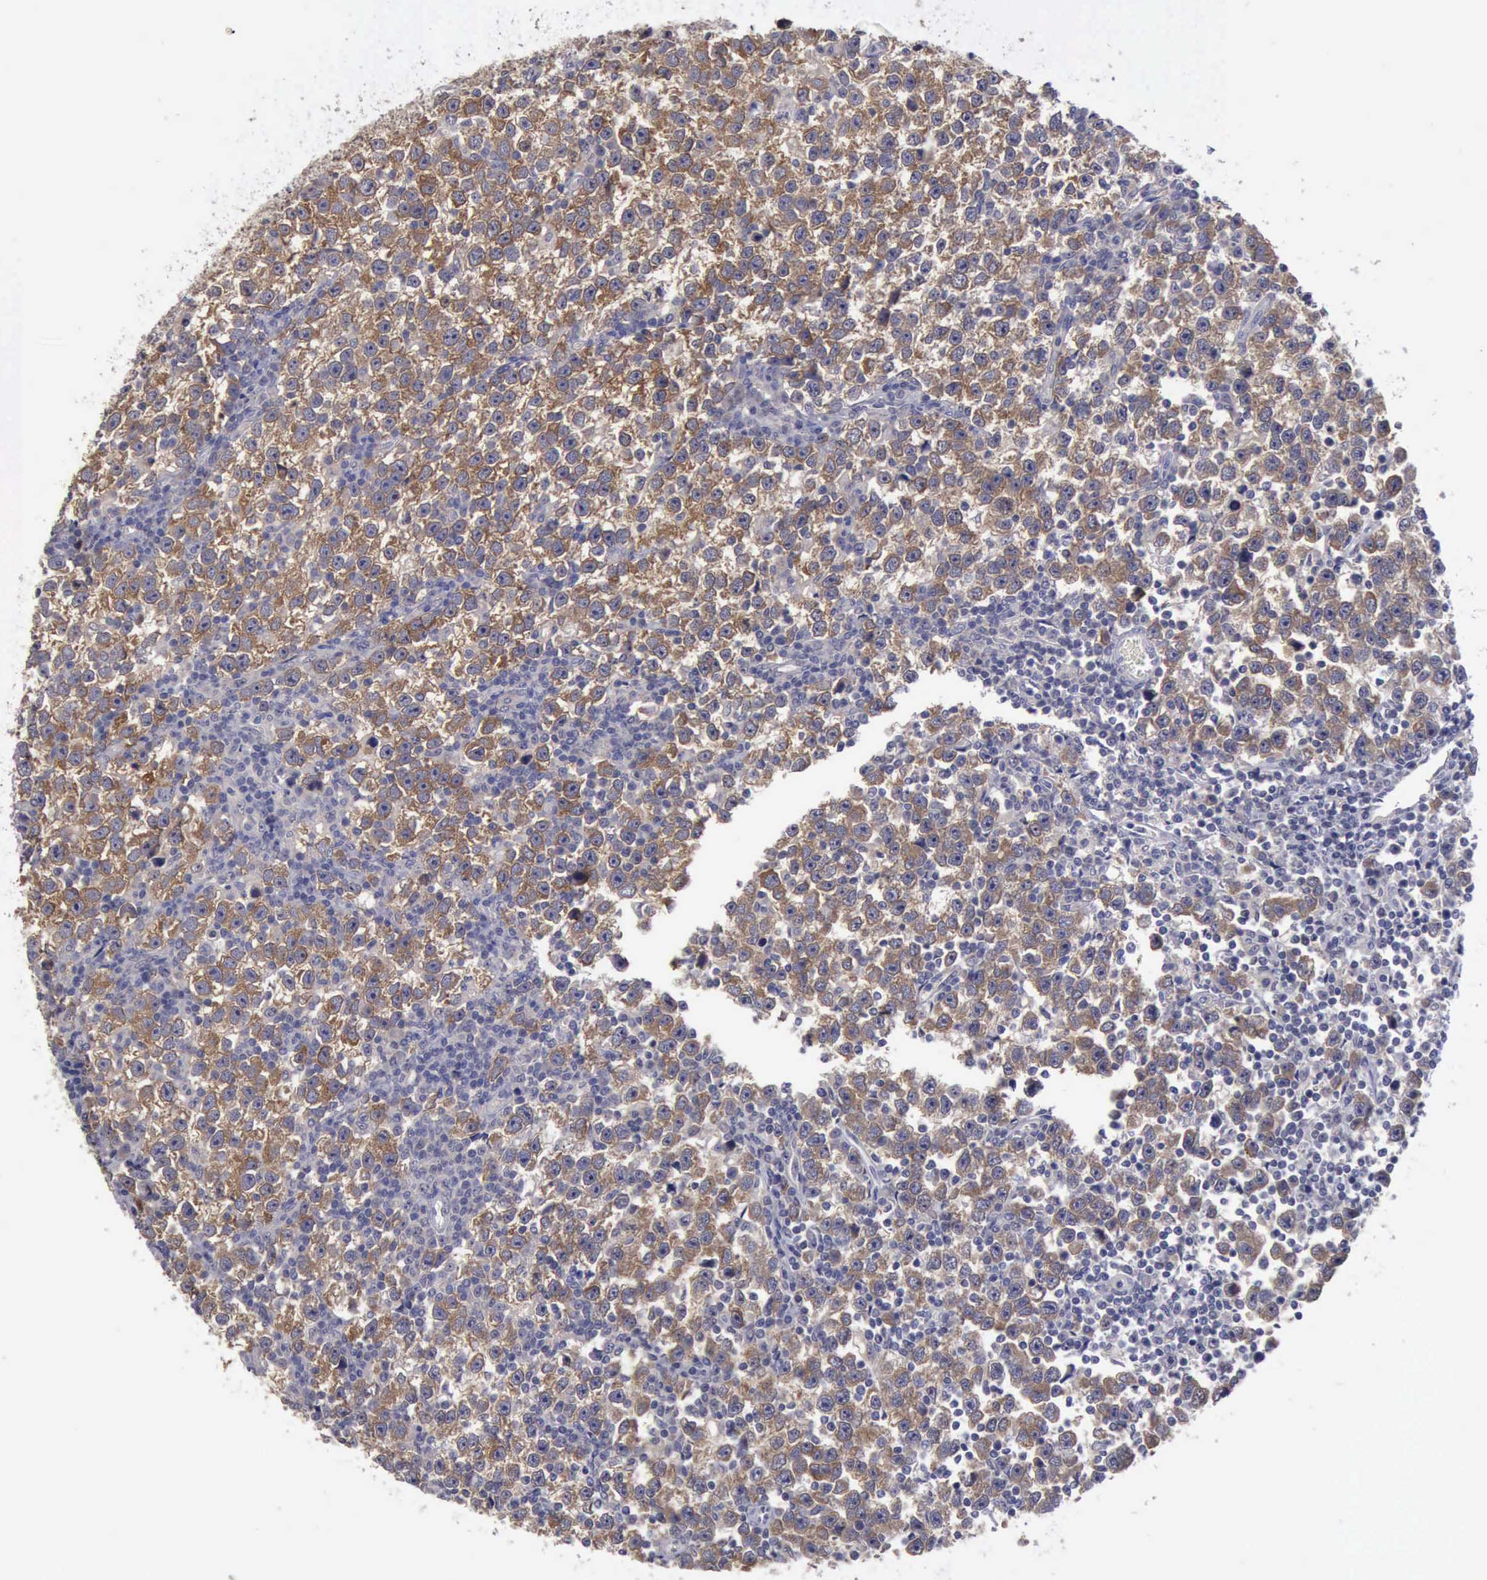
{"staining": {"intensity": "moderate", "quantity": "25%-75%", "location": "cytoplasmic/membranous"}, "tissue": "testis cancer", "cell_type": "Tumor cells", "image_type": "cancer", "snomed": [{"axis": "morphology", "description": "Seminoma, NOS"}, {"axis": "topography", "description": "Testis"}], "caption": "Human testis cancer stained for a protein (brown) shows moderate cytoplasmic/membranous positive expression in about 25%-75% of tumor cells.", "gene": "PHKA1", "patient": {"sex": "male", "age": 43}}